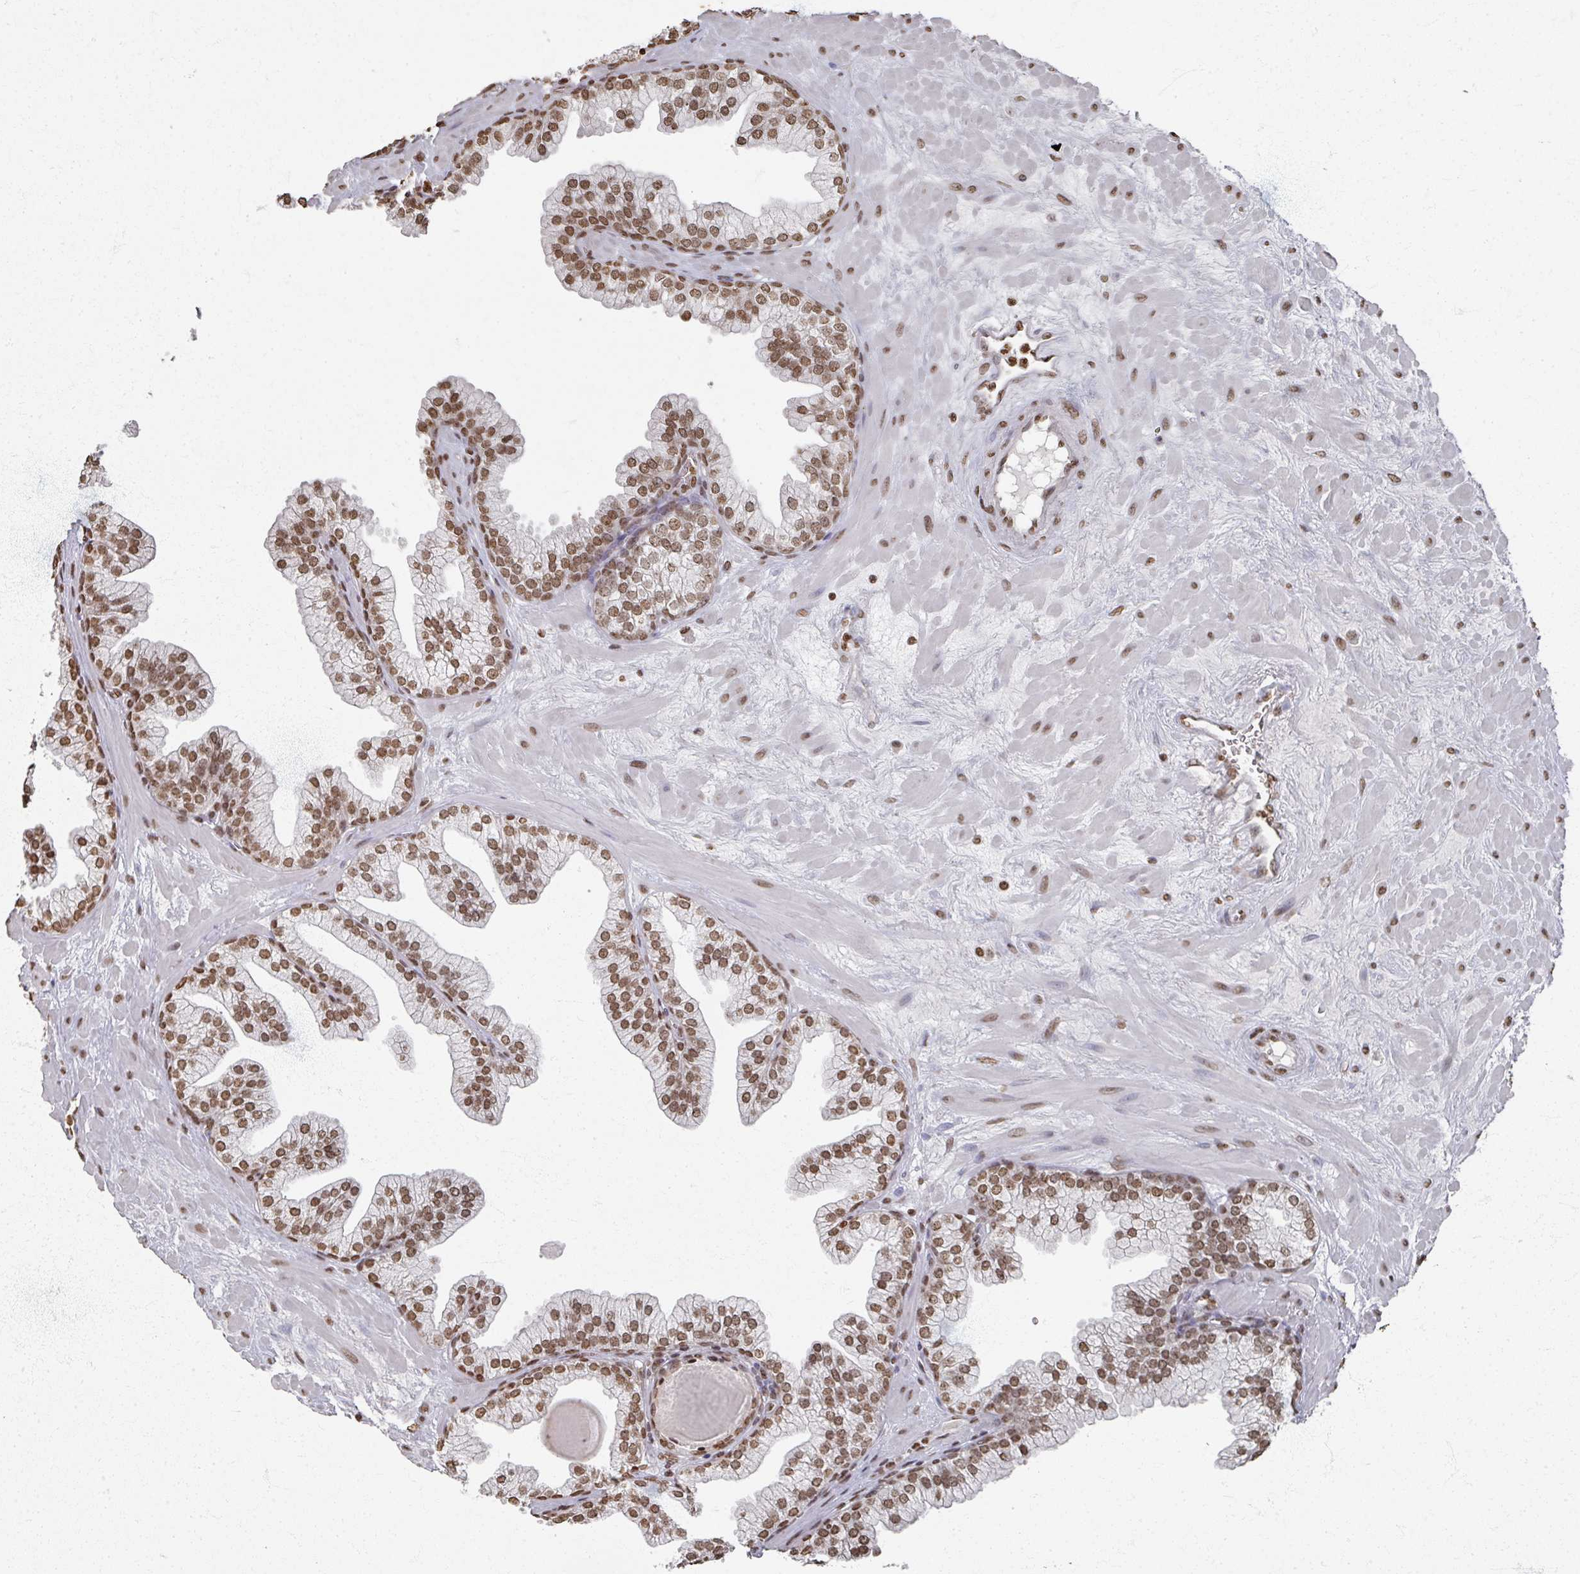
{"staining": {"intensity": "moderate", "quantity": ">75%", "location": "nuclear"}, "tissue": "prostate", "cell_type": "Glandular cells", "image_type": "normal", "snomed": [{"axis": "morphology", "description": "Normal tissue, NOS"}, {"axis": "topography", "description": "Prostate"}, {"axis": "topography", "description": "Peripheral nerve tissue"}], "caption": "Normal prostate exhibits moderate nuclear staining in about >75% of glandular cells The staining was performed using DAB to visualize the protein expression in brown, while the nuclei were stained in blue with hematoxylin (Magnification: 20x)..", "gene": "DCUN1D5", "patient": {"sex": "male", "age": 61}}